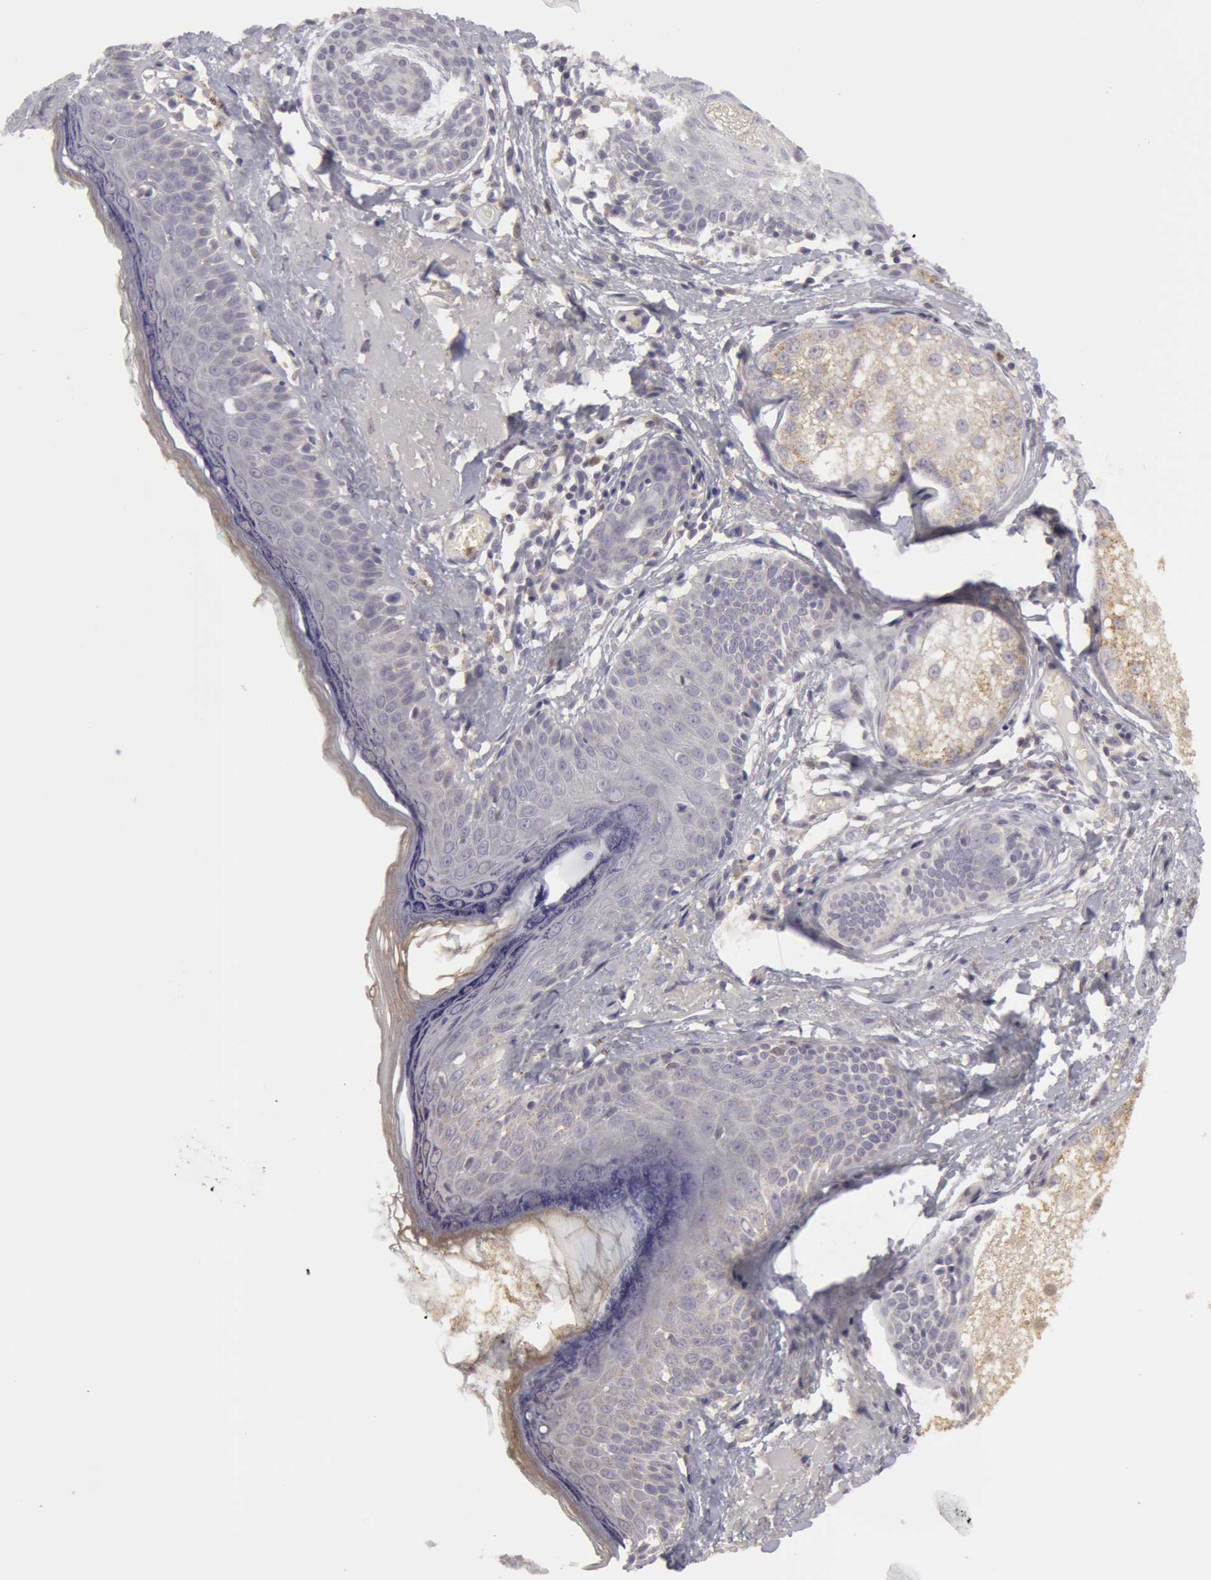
{"staining": {"intensity": "negative", "quantity": "none", "location": "none"}, "tissue": "skin cancer", "cell_type": "Tumor cells", "image_type": "cancer", "snomed": [{"axis": "morphology", "description": "Basal cell carcinoma"}, {"axis": "topography", "description": "Skin"}], "caption": "There is no significant staining in tumor cells of basal cell carcinoma (skin).", "gene": "CAT", "patient": {"sex": "male", "age": 63}}